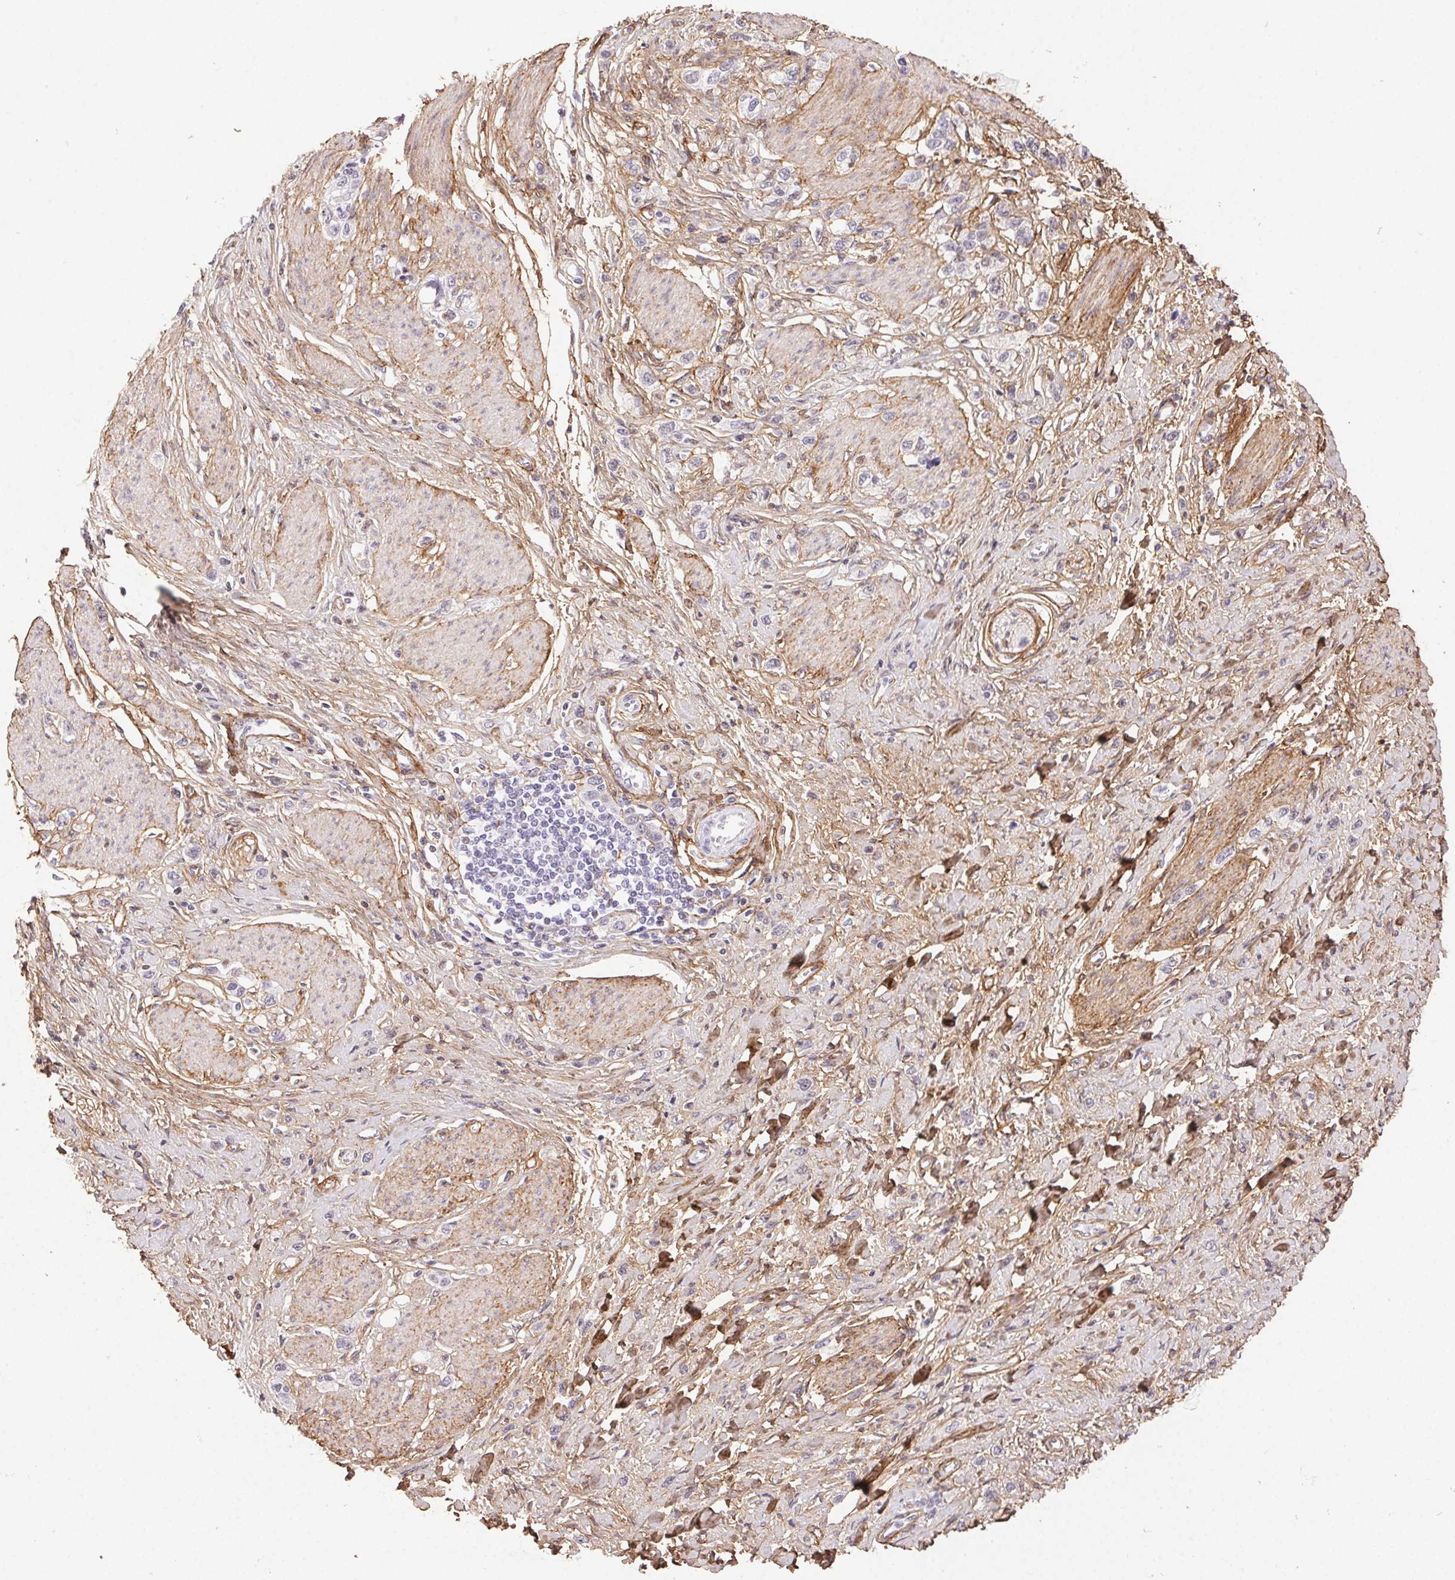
{"staining": {"intensity": "negative", "quantity": "none", "location": "none"}, "tissue": "stomach cancer", "cell_type": "Tumor cells", "image_type": "cancer", "snomed": [{"axis": "morphology", "description": "Adenocarcinoma, NOS"}, {"axis": "topography", "description": "Stomach"}], "caption": "Immunohistochemistry image of neoplastic tissue: human stomach cancer (adenocarcinoma) stained with DAB (3,3'-diaminobenzidine) reveals no significant protein positivity in tumor cells.", "gene": "PDZD2", "patient": {"sex": "female", "age": 65}}